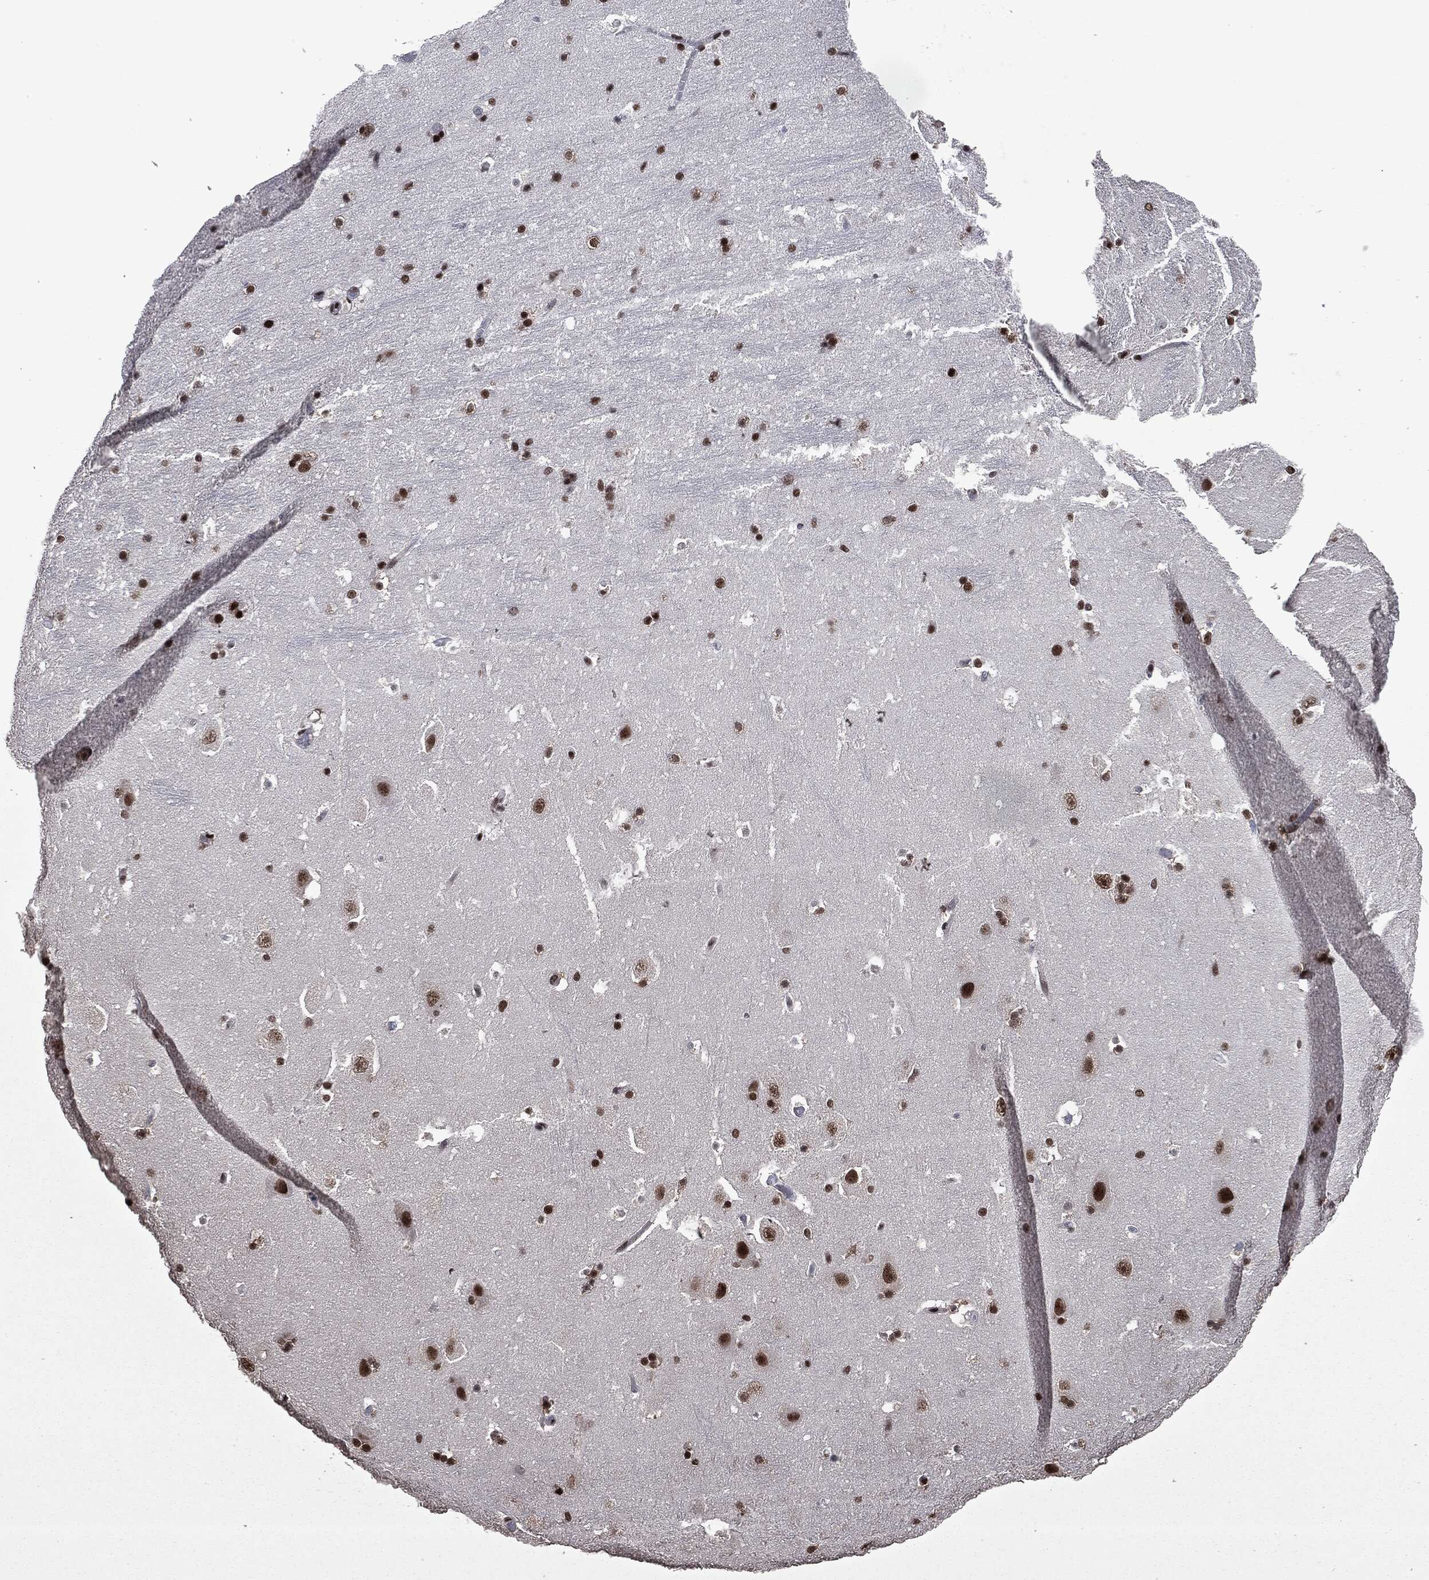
{"staining": {"intensity": "strong", "quantity": ">75%", "location": "nuclear"}, "tissue": "hippocampus", "cell_type": "Glial cells", "image_type": "normal", "snomed": [{"axis": "morphology", "description": "Normal tissue, NOS"}, {"axis": "topography", "description": "Hippocampus"}], "caption": "A high amount of strong nuclear expression is appreciated in about >75% of glial cells in normal hippocampus. The protein of interest is shown in brown color, while the nuclei are stained blue.", "gene": "MSH2", "patient": {"sex": "male", "age": 51}}